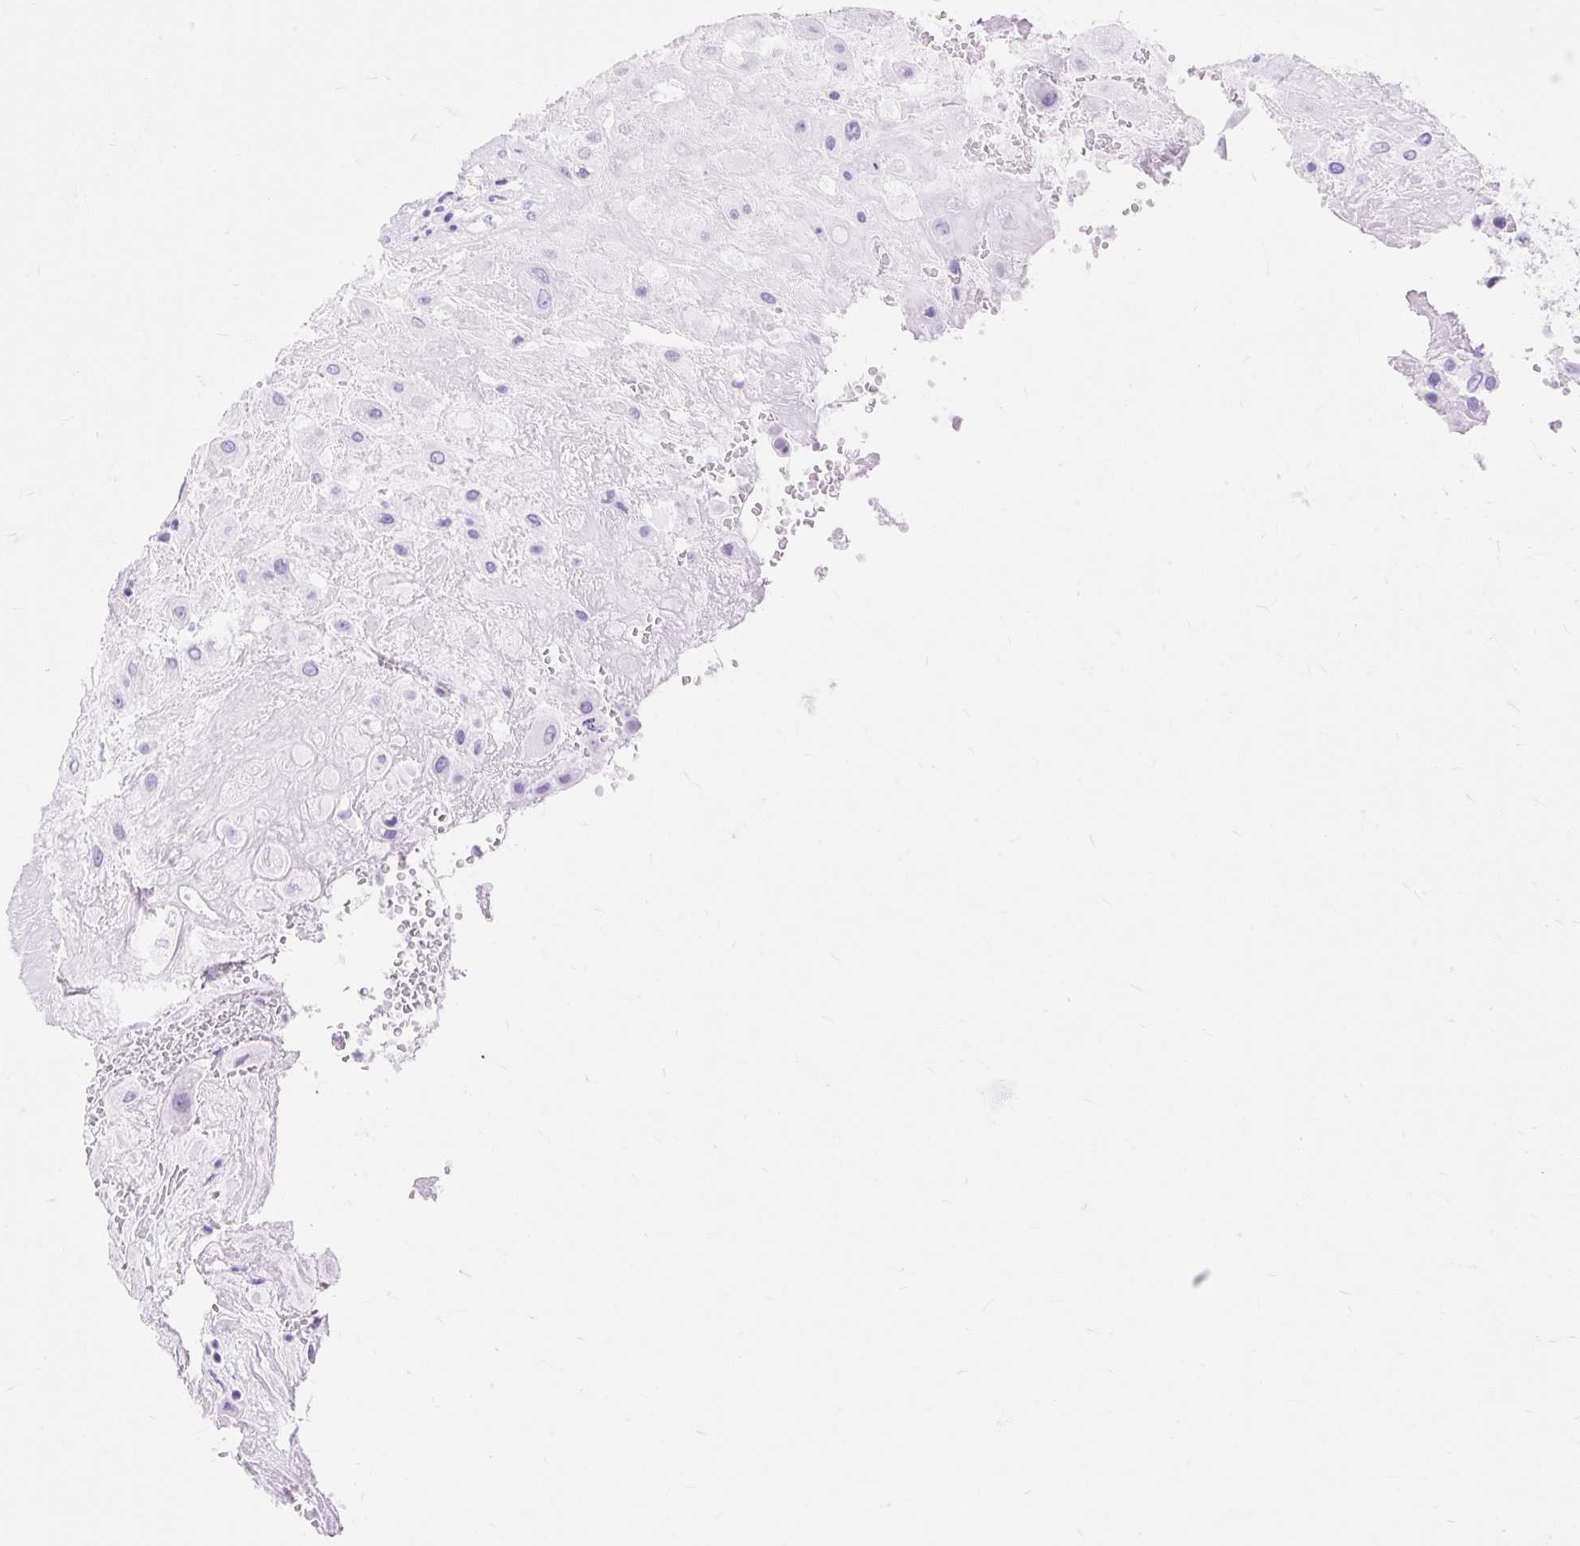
{"staining": {"intensity": "negative", "quantity": "none", "location": "none"}, "tissue": "placenta", "cell_type": "Decidual cells", "image_type": "normal", "snomed": [{"axis": "morphology", "description": "Normal tissue, NOS"}, {"axis": "topography", "description": "Placenta"}], "caption": "Placenta stained for a protein using immunohistochemistry displays no expression decidual cells.", "gene": "MBP", "patient": {"sex": "female", "age": 32}}